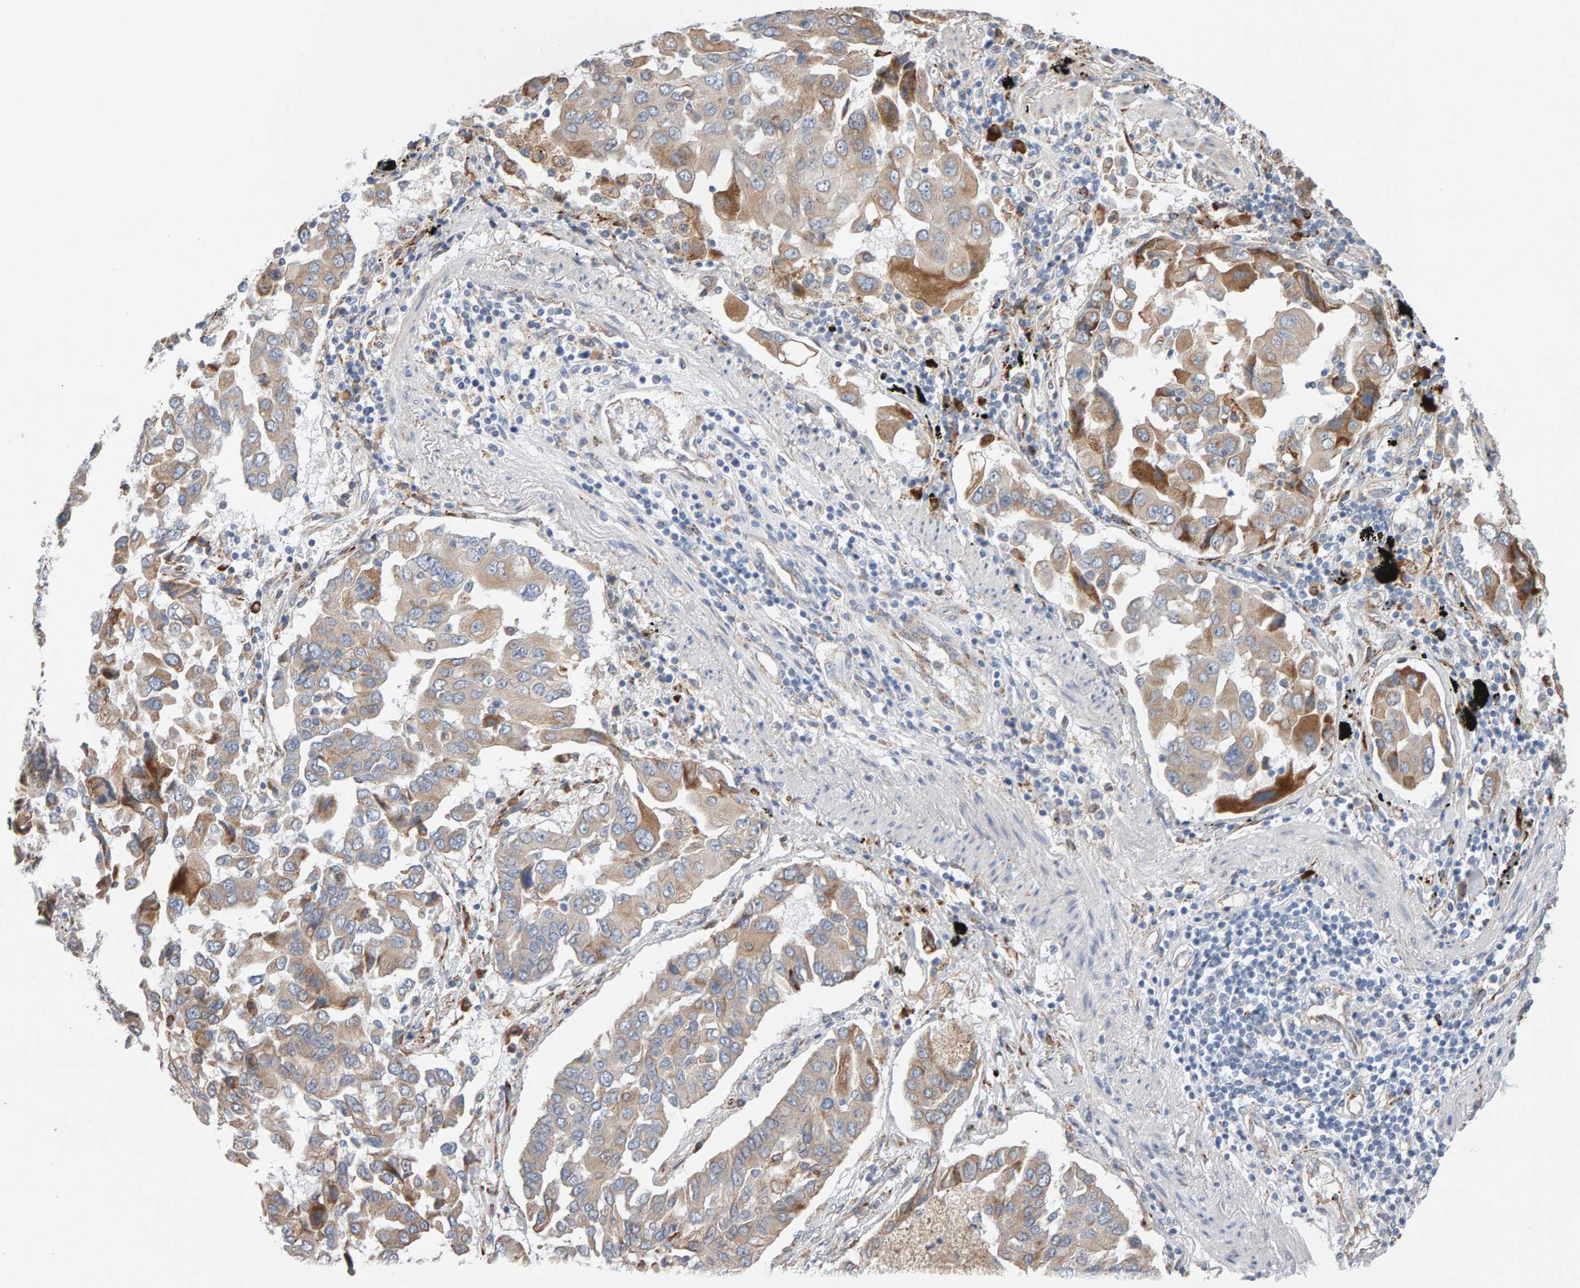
{"staining": {"intensity": "moderate", "quantity": ">75%", "location": "cytoplasmic/membranous"}, "tissue": "lung cancer", "cell_type": "Tumor cells", "image_type": "cancer", "snomed": [{"axis": "morphology", "description": "Adenocarcinoma, NOS"}, {"axis": "topography", "description": "Lung"}], "caption": "High-power microscopy captured an immunohistochemistry micrograph of lung cancer (adenocarcinoma), revealing moderate cytoplasmic/membranous positivity in approximately >75% of tumor cells.", "gene": "ENGASE", "patient": {"sex": "female", "age": 65}}